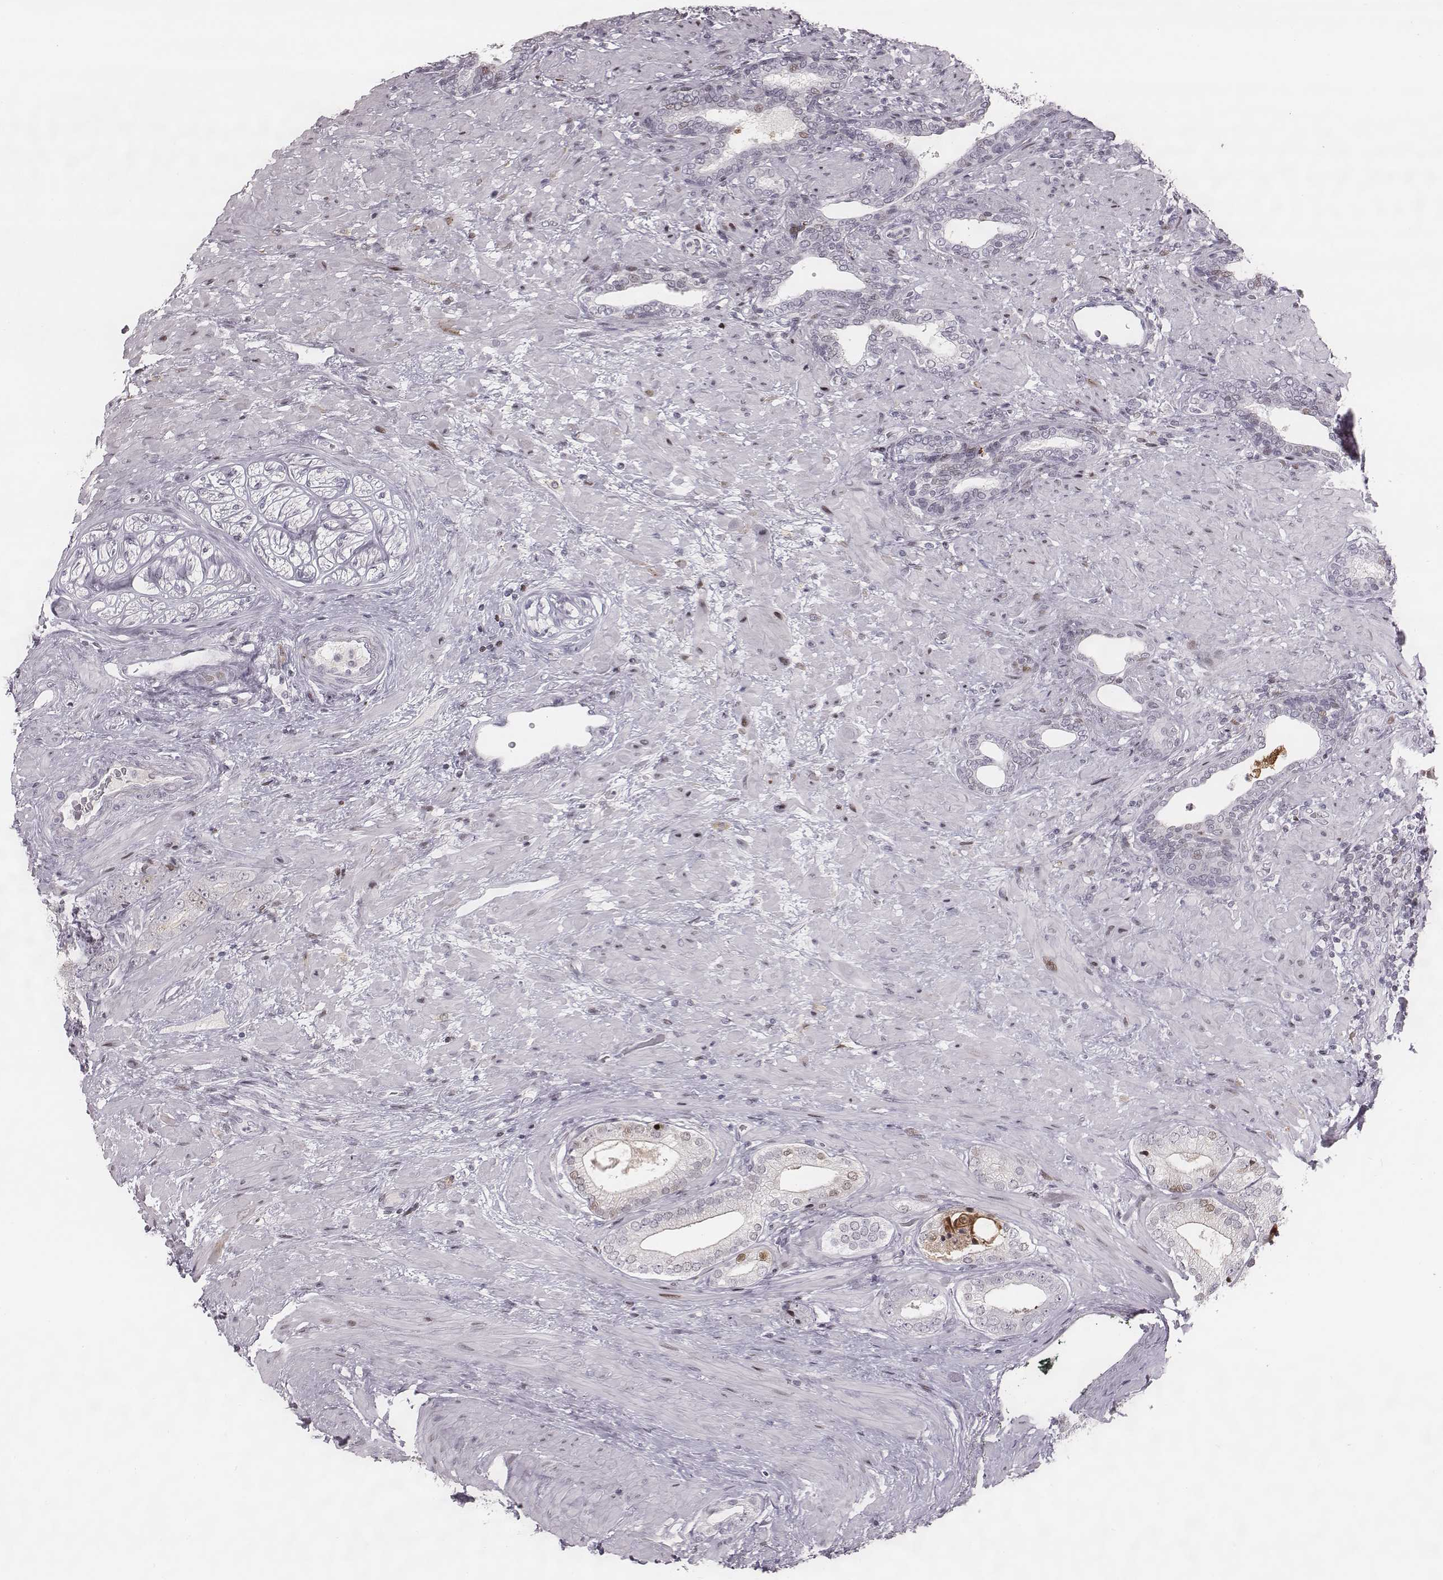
{"staining": {"intensity": "negative", "quantity": "none", "location": "none"}, "tissue": "prostate cancer", "cell_type": "Tumor cells", "image_type": "cancer", "snomed": [{"axis": "morphology", "description": "Adenocarcinoma, Low grade"}, {"axis": "topography", "description": "Prostate and seminal vesicle, NOS"}], "caption": "IHC photomicrograph of prostate cancer stained for a protein (brown), which reveals no expression in tumor cells. (Brightfield microscopy of DAB (3,3'-diaminobenzidine) immunohistochemistry (IHC) at high magnification).", "gene": "NDC1", "patient": {"sex": "male", "age": 61}}